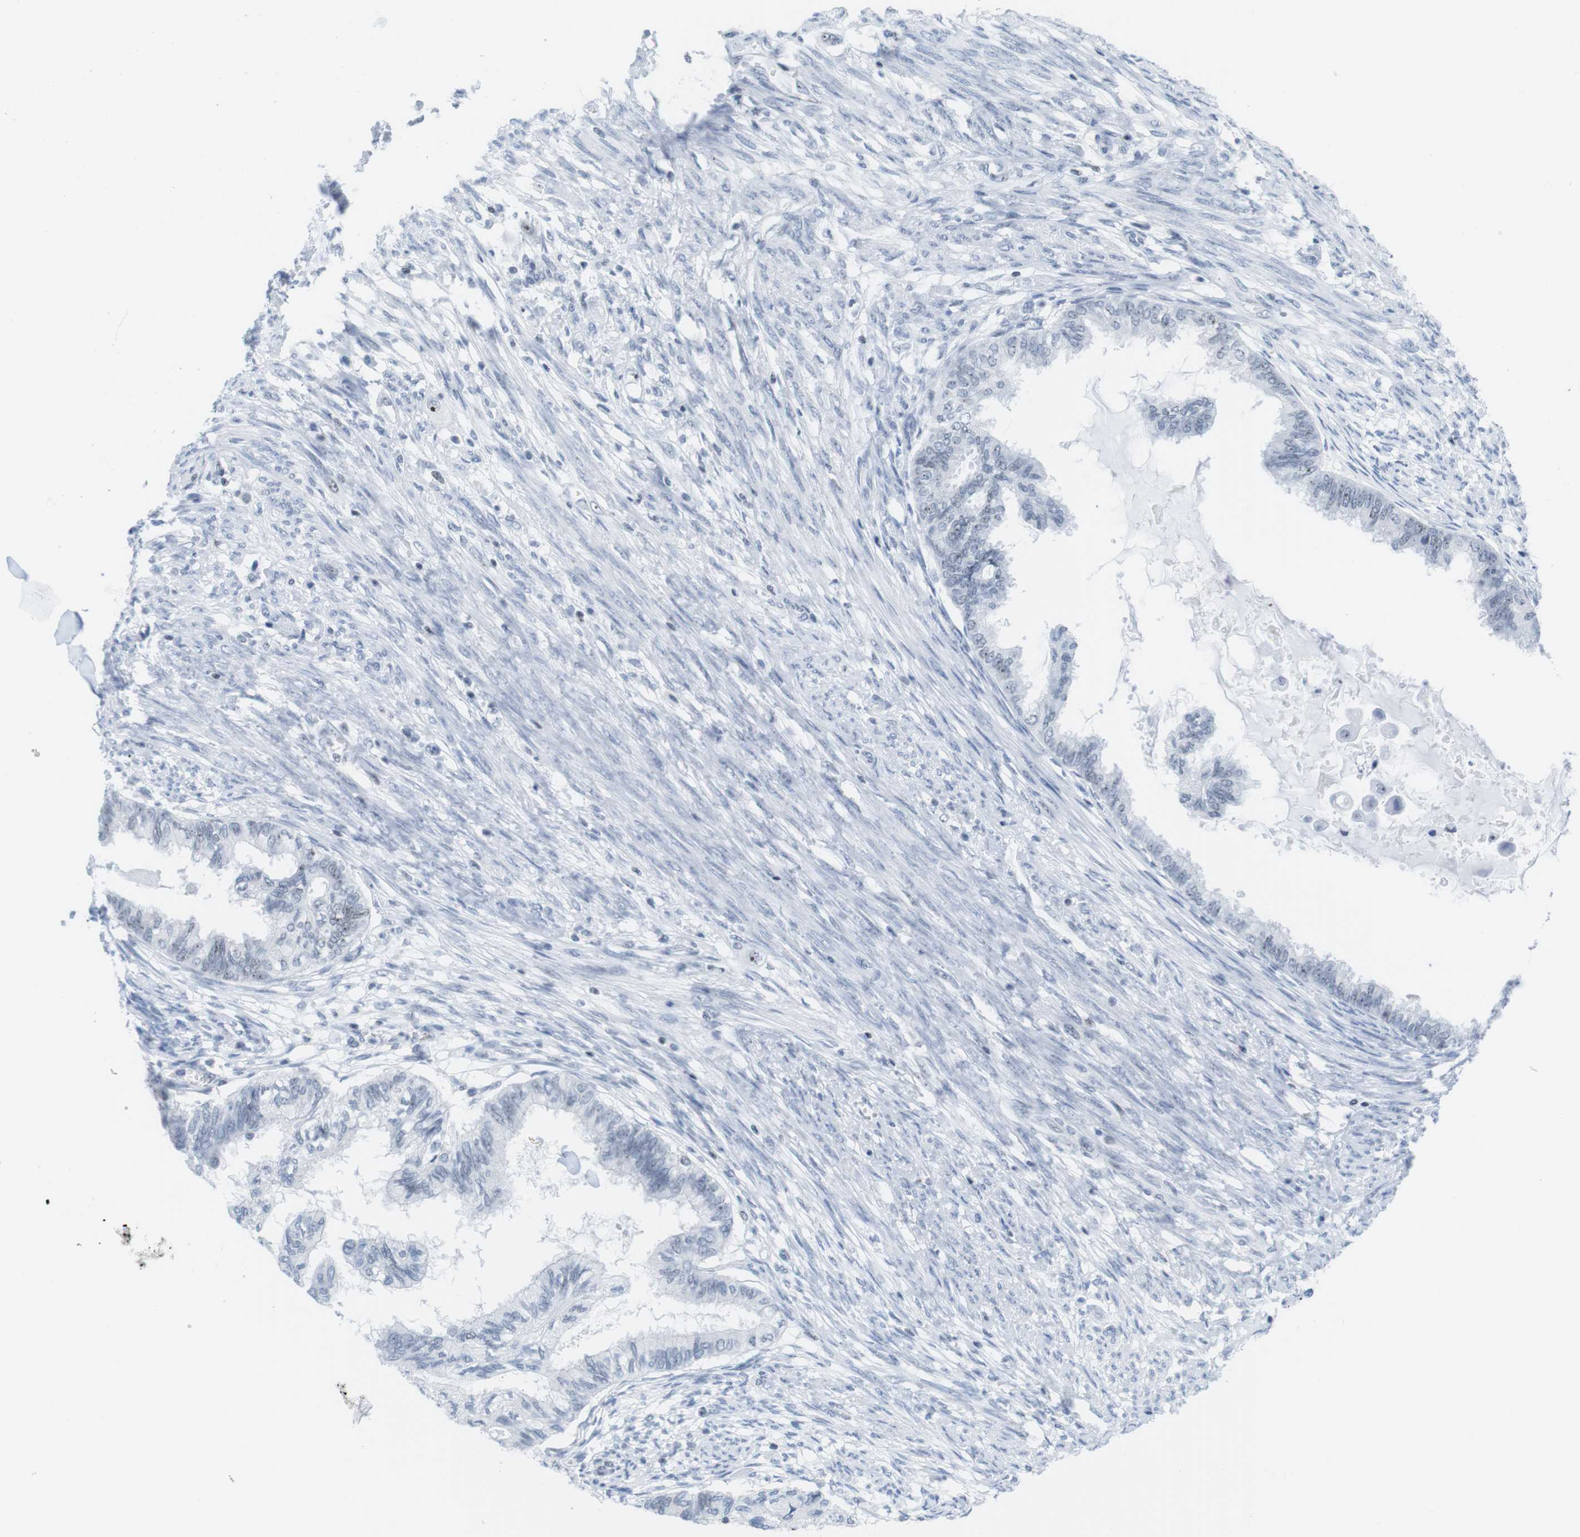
{"staining": {"intensity": "moderate", "quantity": "<25%", "location": "nuclear"}, "tissue": "cervical cancer", "cell_type": "Tumor cells", "image_type": "cancer", "snomed": [{"axis": "morphology", "description": "Normal tissue, NOS"}, {"axis": "morphology", "description": "Adenocarcinoma, NOS"}, {"axis": "topography", "description": "Cervix"}, {"axis": "topography", "description": "Endometrium"}], "caption": "Cervical cancer (adenocarcinoma) stained with a brown dye exhibits moderate nuclear positive positivity in about <25% of tumor cells.", "gene": "NIFK", "patient": {"sex": "female", "age": 86}}